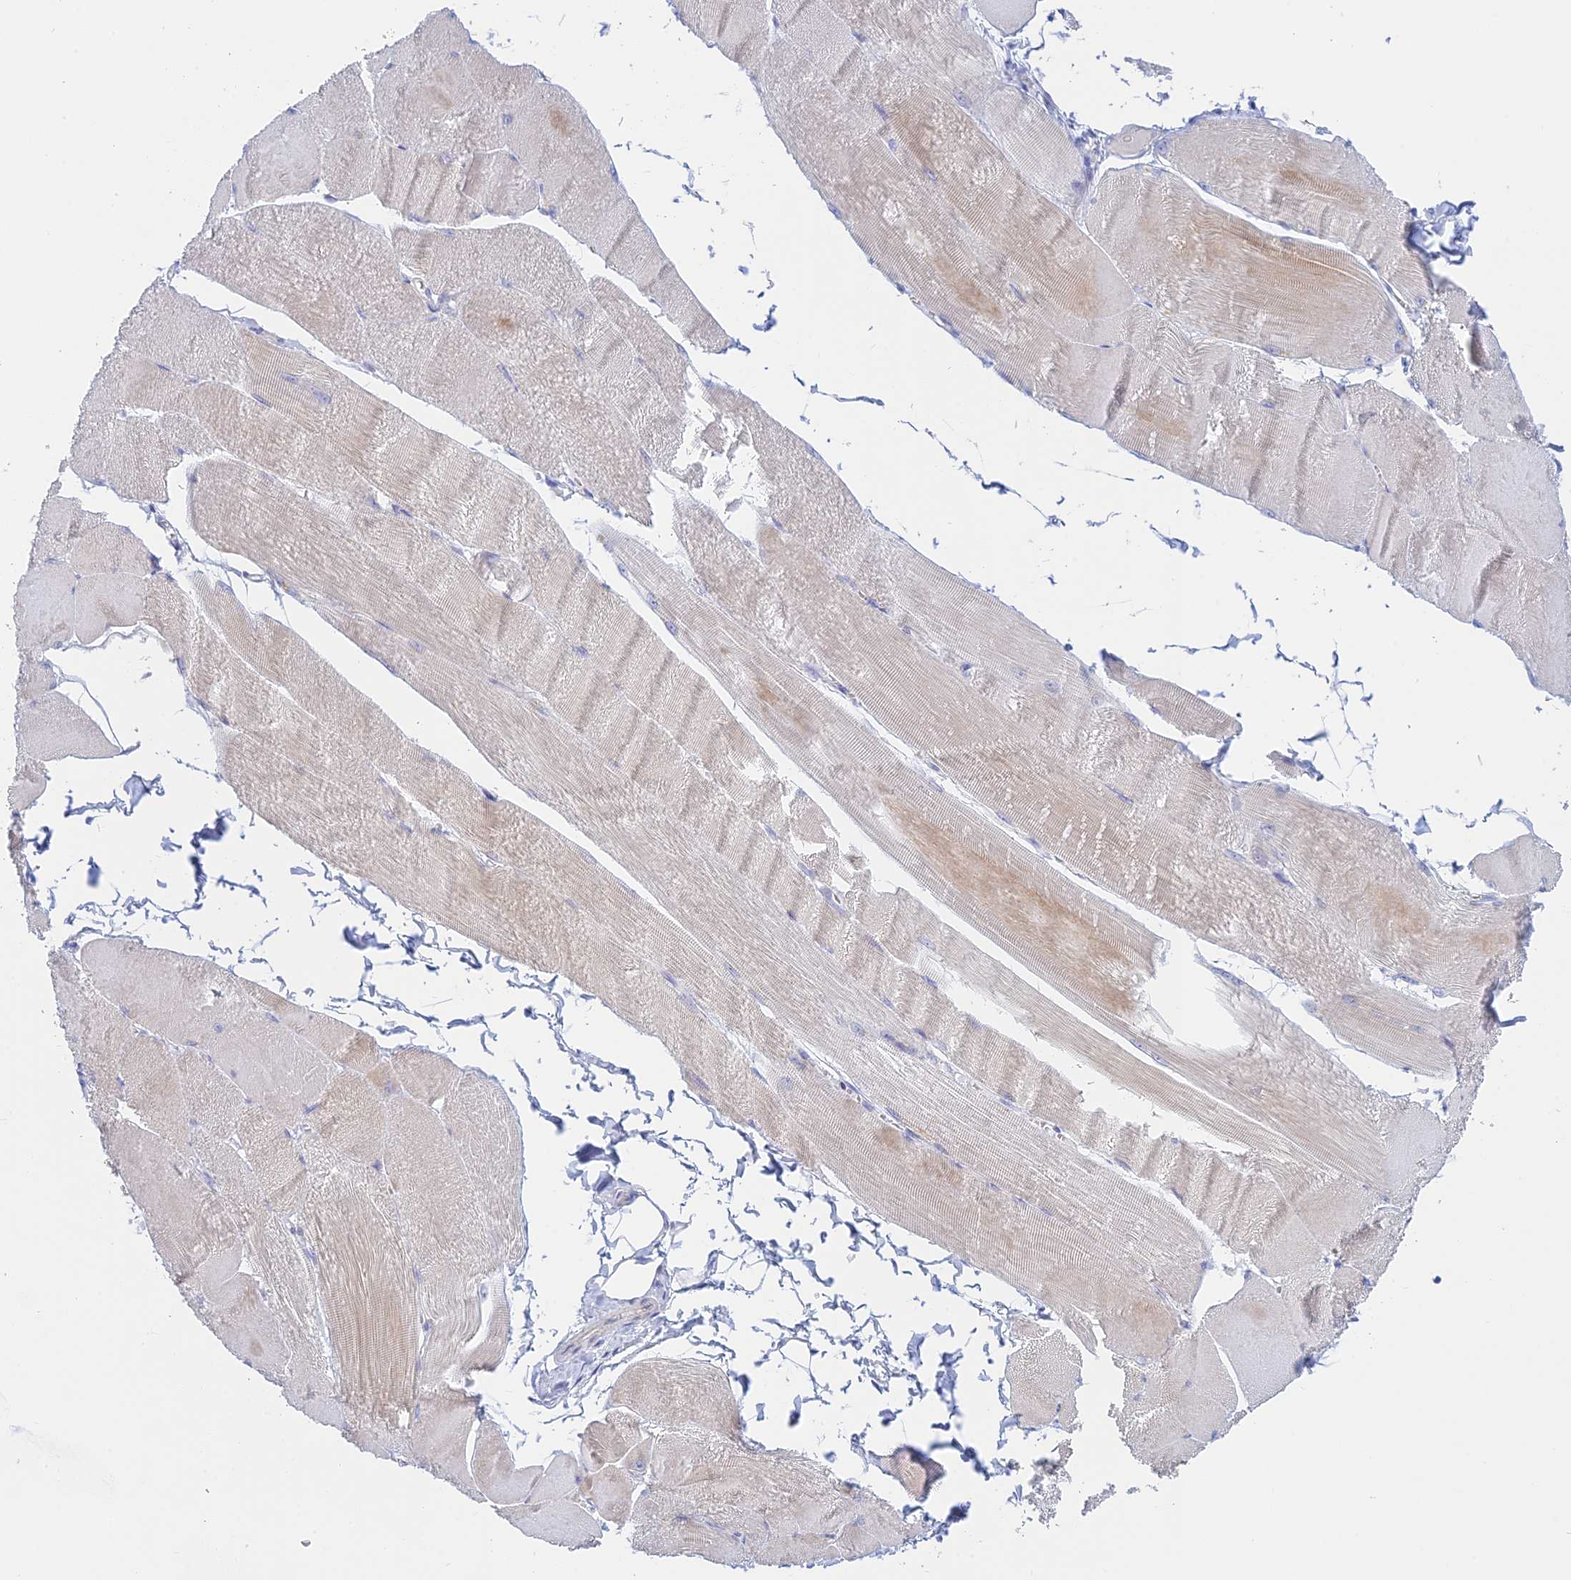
{"staining": {"intensity": "weak", "quantity": "<25%", "location": "cytoplasmic/membranous"}, "tissue": "skeletal muscle", "cell_type": "Myocytes", "image_type": "normal", "snomed": [{"axis": "morphology", "description": "Normal tissue, NOS"}, {"axis": "morphology", "description": "Basal cell carcinoma"}, {"axis": "topography", "description": "Skeletal muscle"}], "caption": "A photomicrograph of skeletal muscle stained for a protein shows no brown staining in myocytes. (DAB (3,3'-diaminobenzidine) IHC with hematoxylin counter stain).", "gene": "CEP152", "patient": {"sex": "female", "age": 64}}